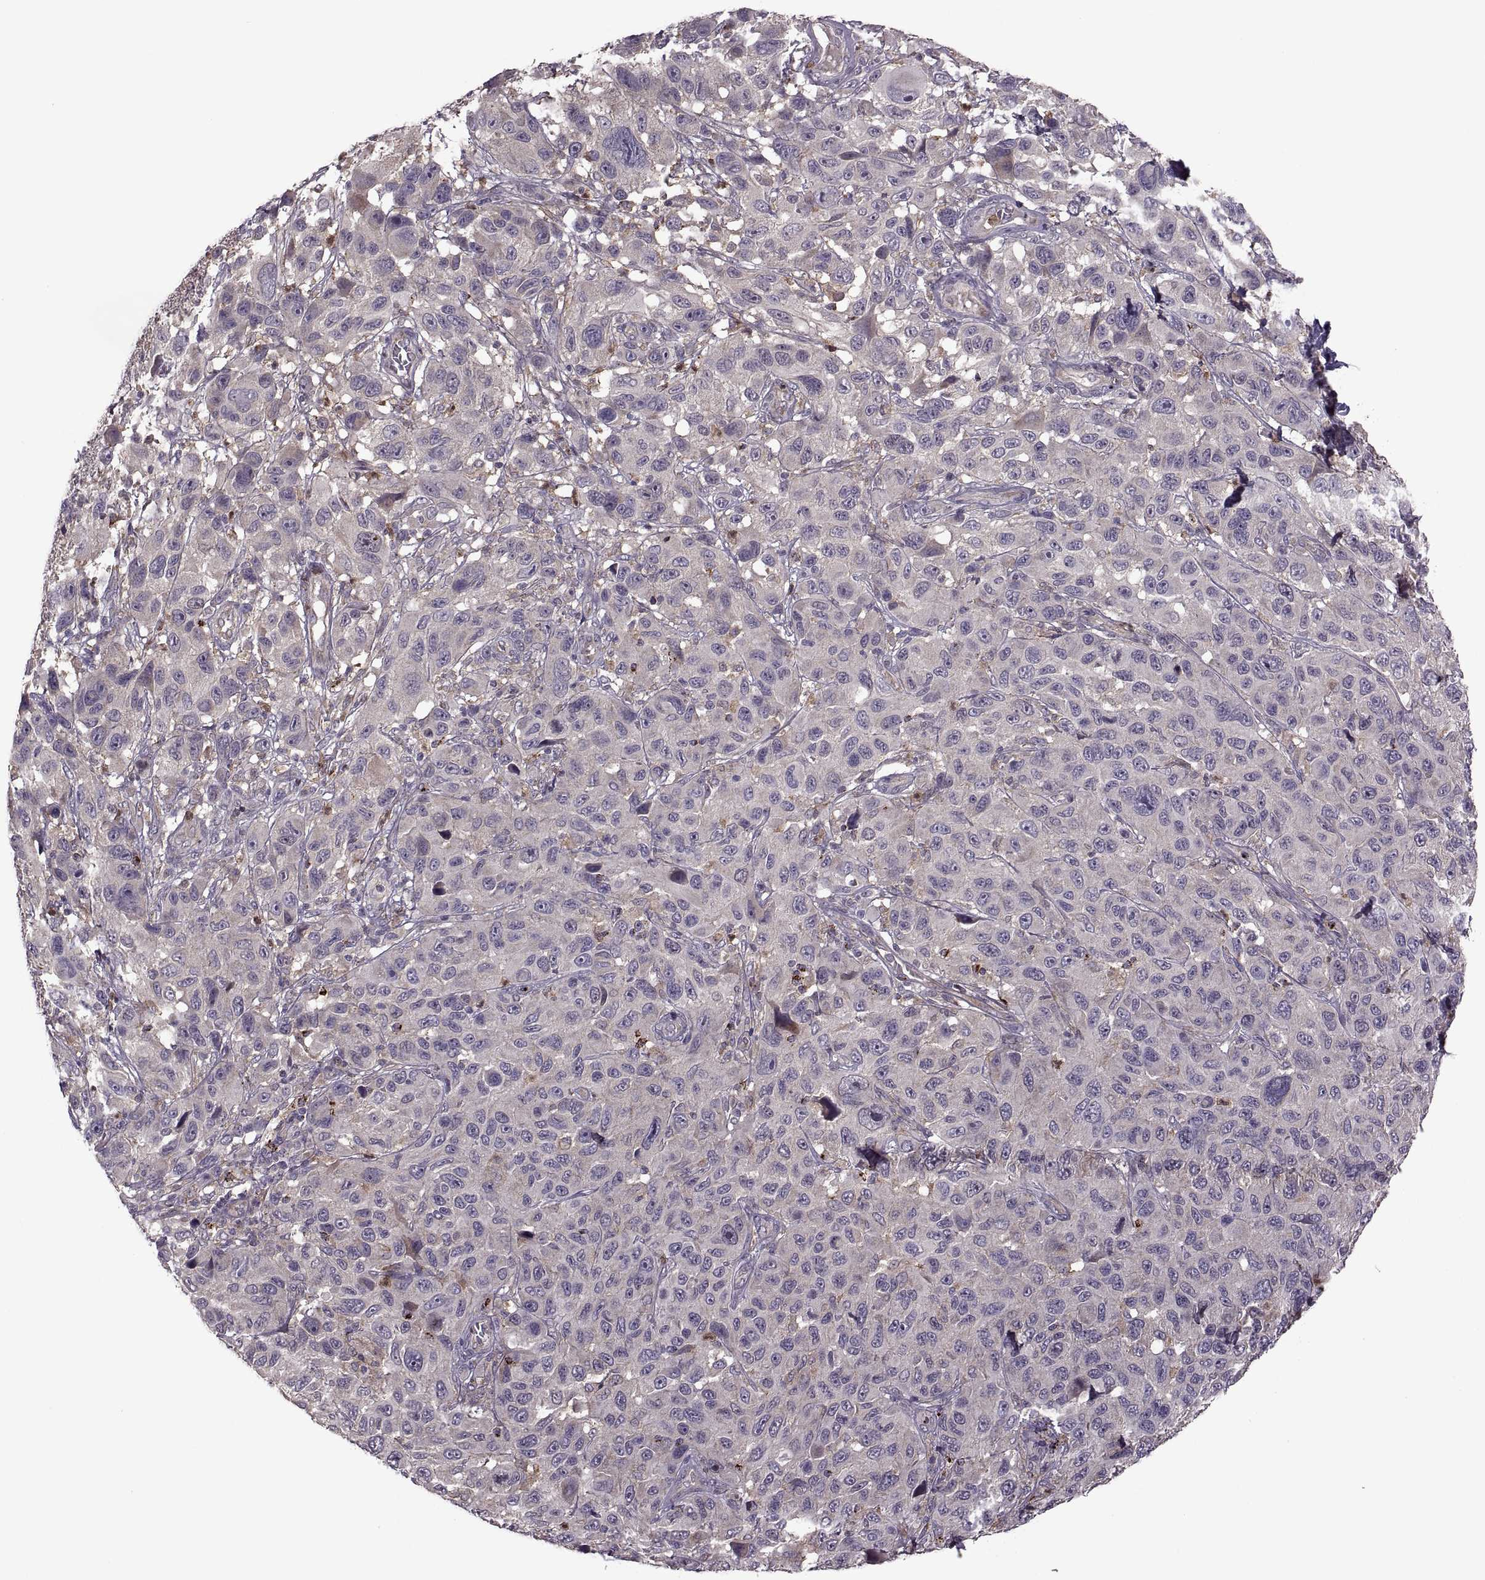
{"staining": {"intensity": "negative", "quantity": "none", "location": "none"}, "tissue": "melanoma", "cell_type": "Tumor cells", "image_type": "cancer", "snomed": [{"axis": "morphology", "description": "Malignant melanoma, NOS"}, {"axis": "topography", "description": "Skin"}], "caption": "High power microscopy photomicrograph of an immunohistochemistry (IHC) image of malignant melanoma, revealing no significant expression in tumor cells.", "gene": "PIERCE1", "patient": {"sex": "male", "age": 53}}